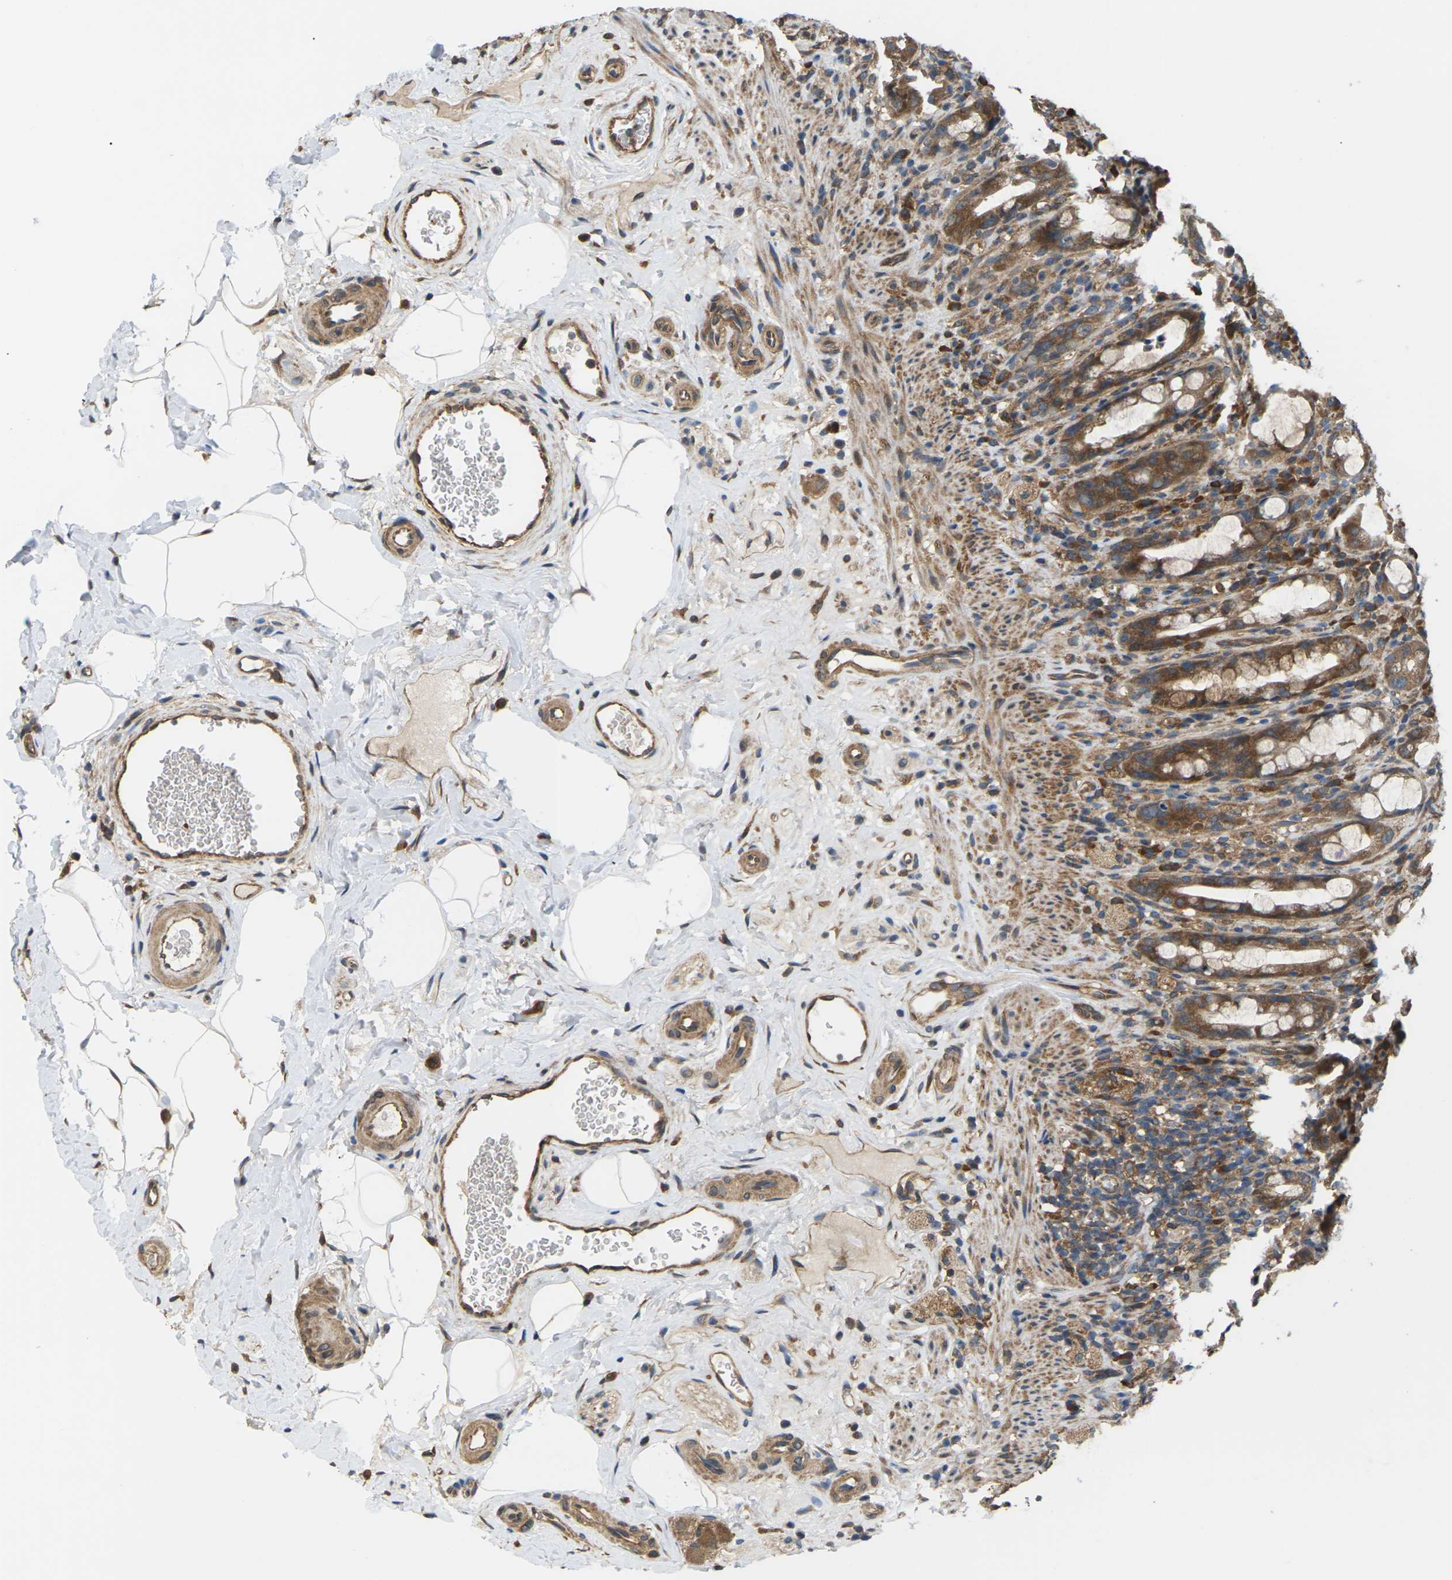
{"staining": {"intensity": "moderate", "quantity": ">75%", "location": "cytoplasmic/membranous"}, "tissue": "rectum", "cell_type": "Glandular cells", "image_type": "normal", "snomed": [{"axis": "morphology", "description": "Normal tissue, NOS"}, {"axis": "topography", "description": "Rectum"}], "caption": "Protein staining of normal rectum exhibits moderate cytoplasmic/membranous staining in approximately >75% of glandular cells.", "gene": "NRAS", "patient": {"sex": "male", "age": 44}}